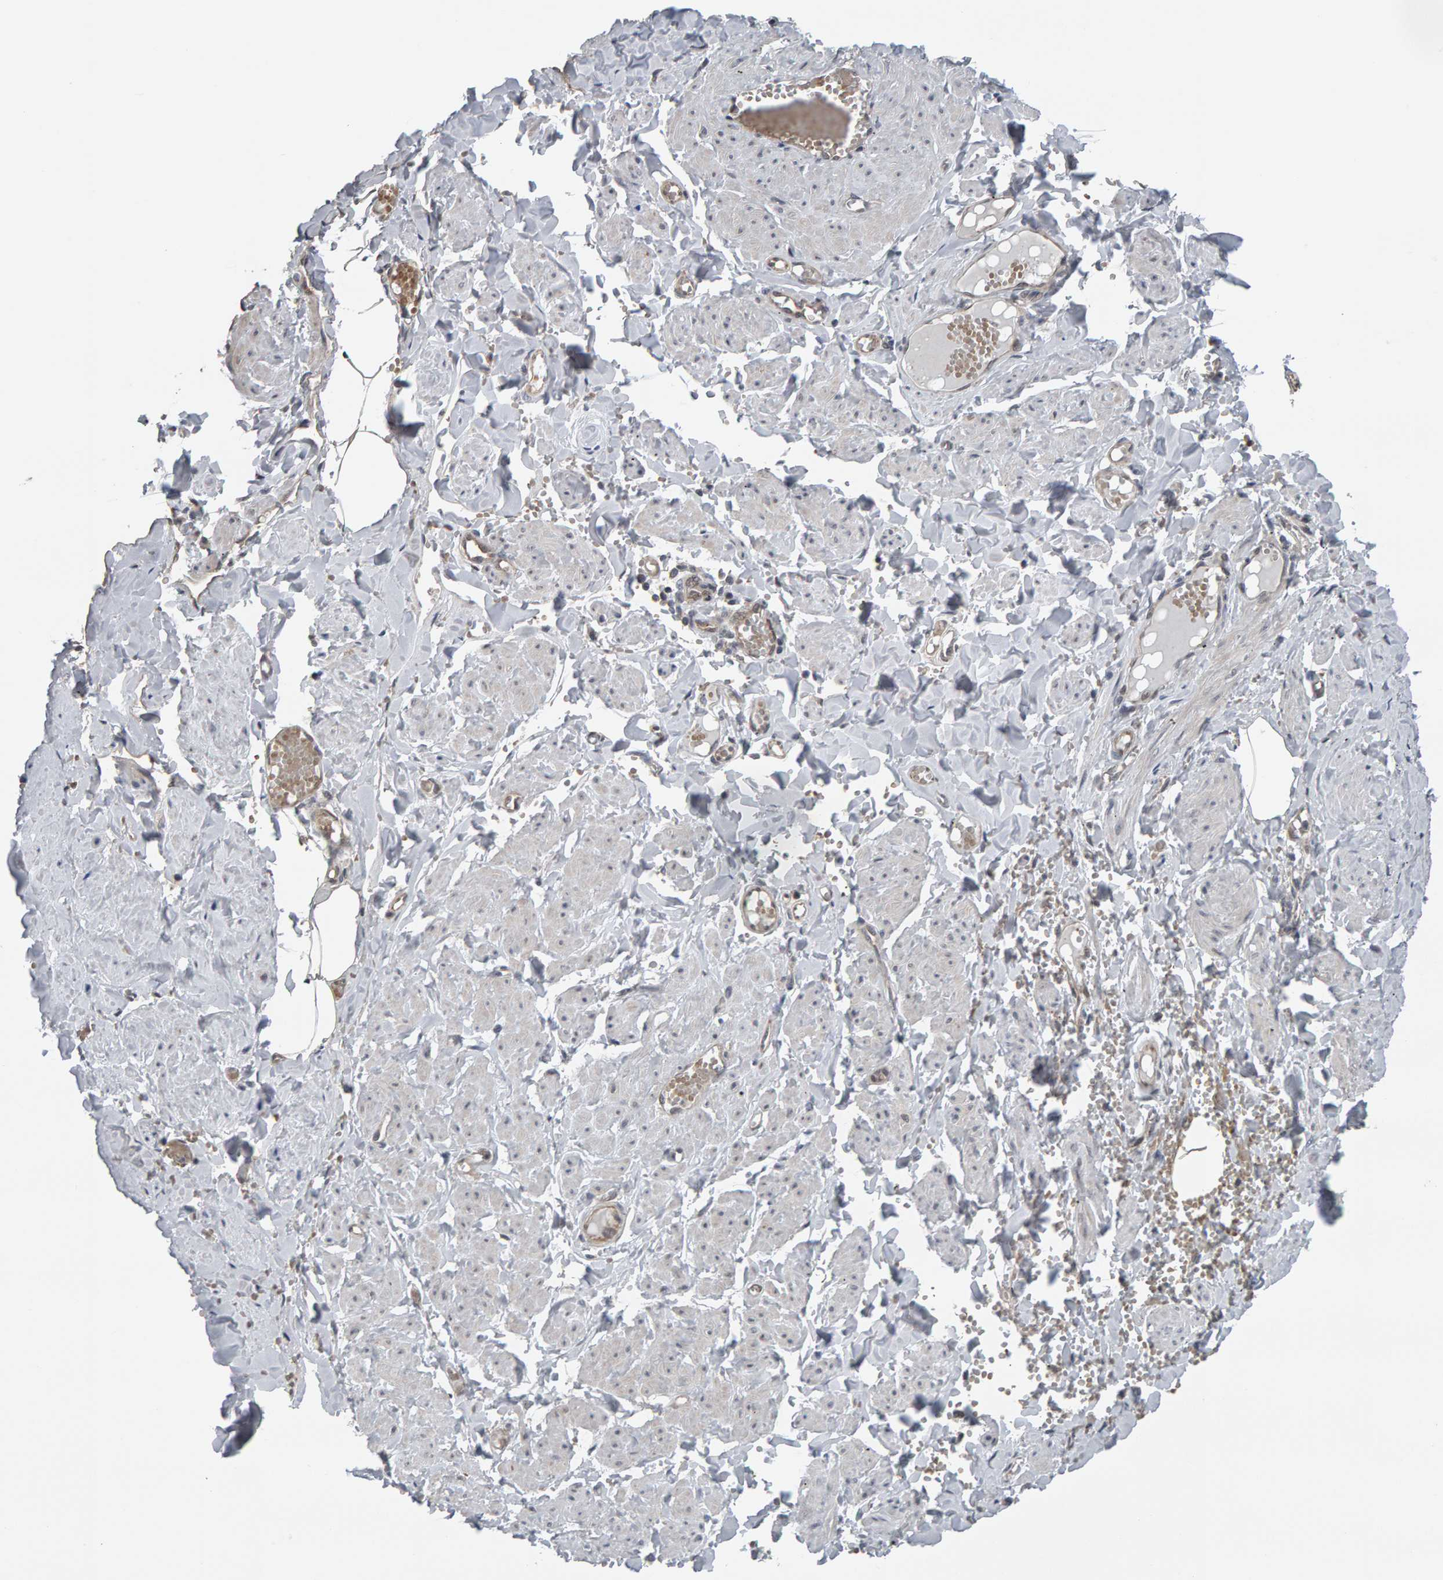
{"staining": {"intensity": "weak", "quantity": "<25%", "location": "cytoplasmic/membranous"}, "tissue": "adipose tissue", "cell_type": "Adipocytes", "image_type": "normal", "snomed": [{"axis": "morphology", "description": "Normal tissue, NOS"}, {"axis": "topography", "description": "Vascular tissue"}, {"axis": "topography", "description": "Fallopian tube"}, {"axis": "topography", "description": "Ovary"}], "caption": "This is an immunohistochemistry (IHC) histopathology image of normal adipose tissue. There is no expression in adipocytes.", "gene": "COASY", "patient": {"sex": "female", "age": 67}}